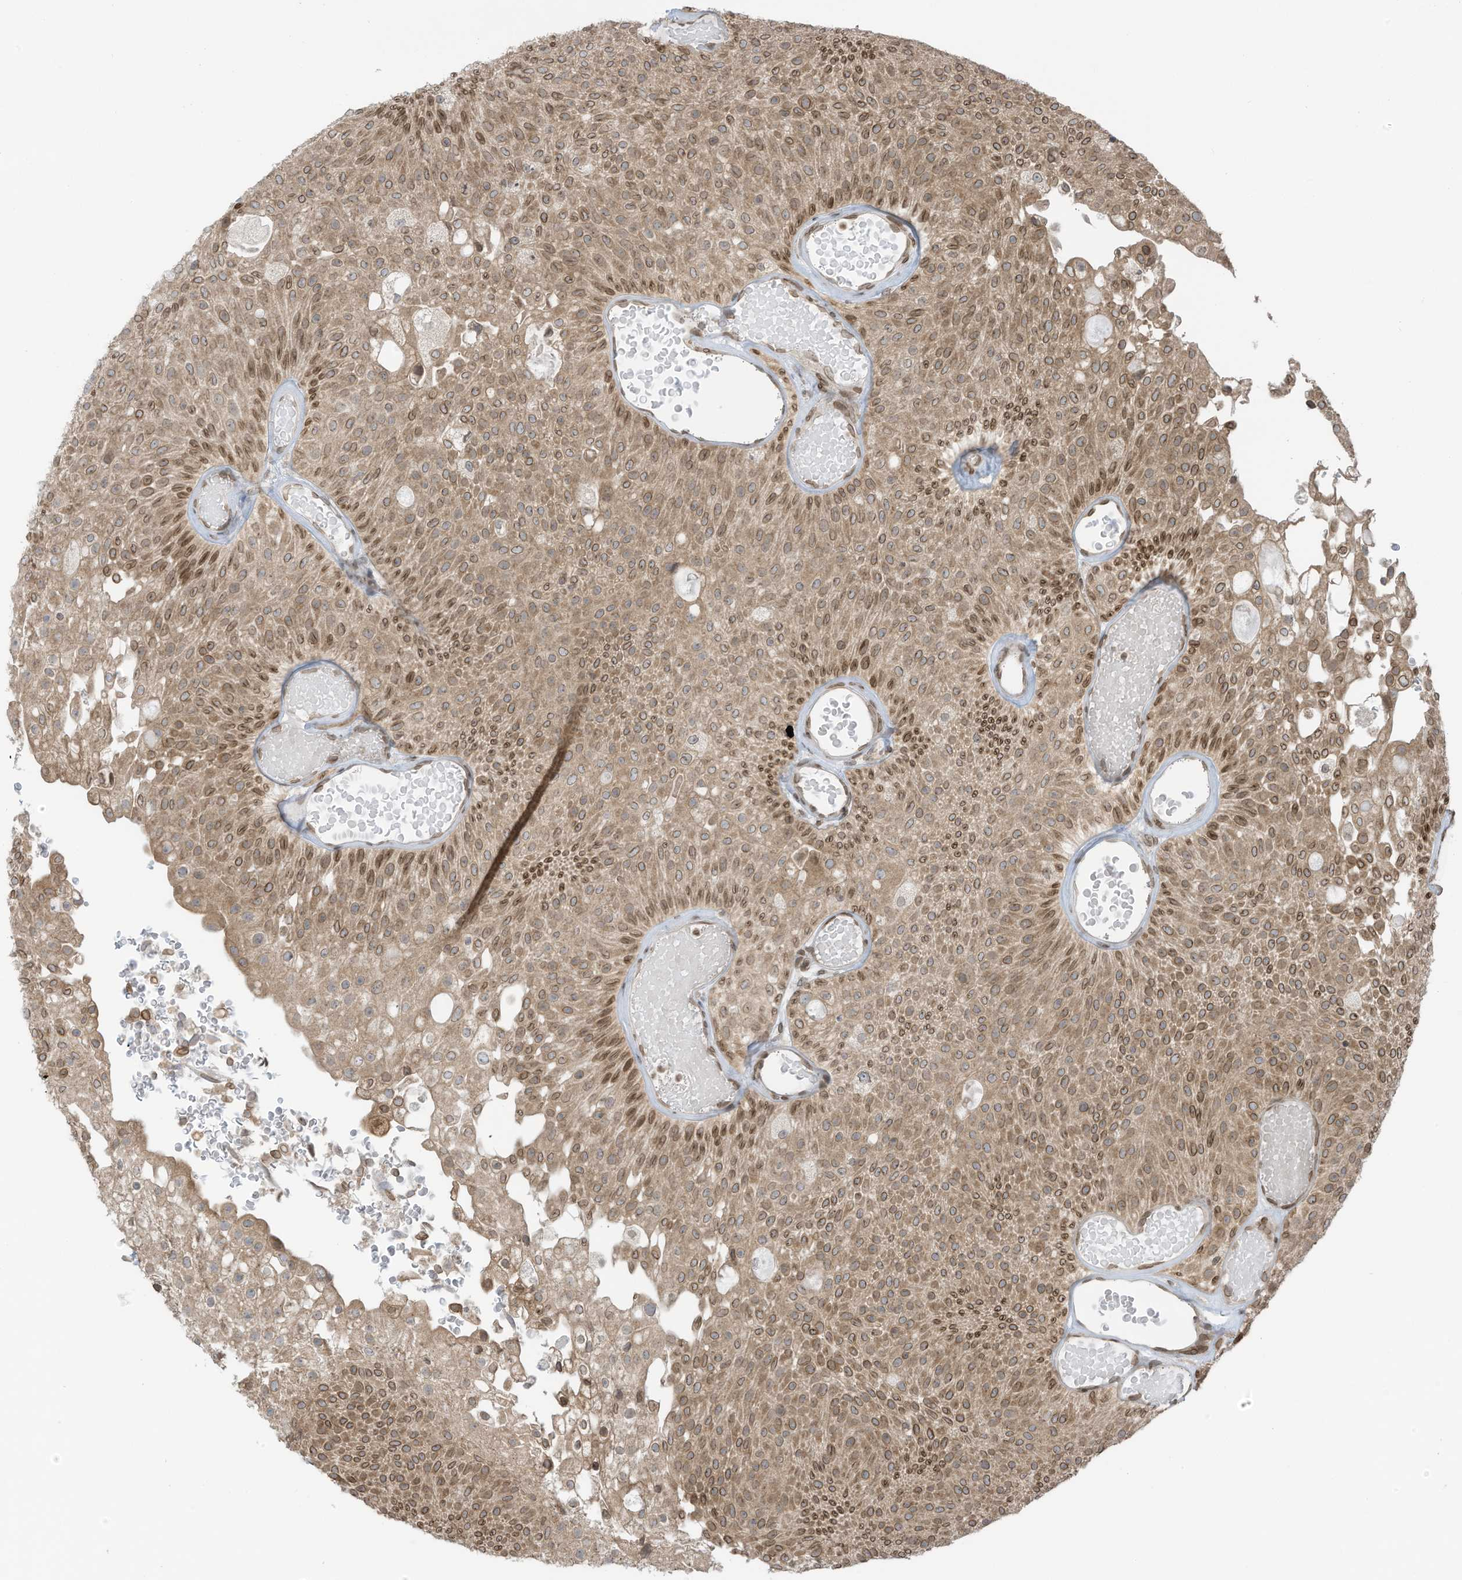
{"staining": {"intensity": "moderate", "quantity": ">75%", "location": "cytoplasmic/membranous,nuclear"}, "tissue": "urothelial cancer", "cell_type": "Tumor cells", "image_type": "cancer", "snomed": [{"axis": "morphology", "description": "Urothelial carcinoma, Low grade"}, {"axis": "topography", "description": "Urinary bladder"}], "caption": "Immunohistochemical staining of urothelial cancer shows moderate cytoplasmic/membranous and nuclear protein positivity in approximately >75% of tumor cells.", "gene": "RABL3", "patient": {"sex": "male", "age": 78}}